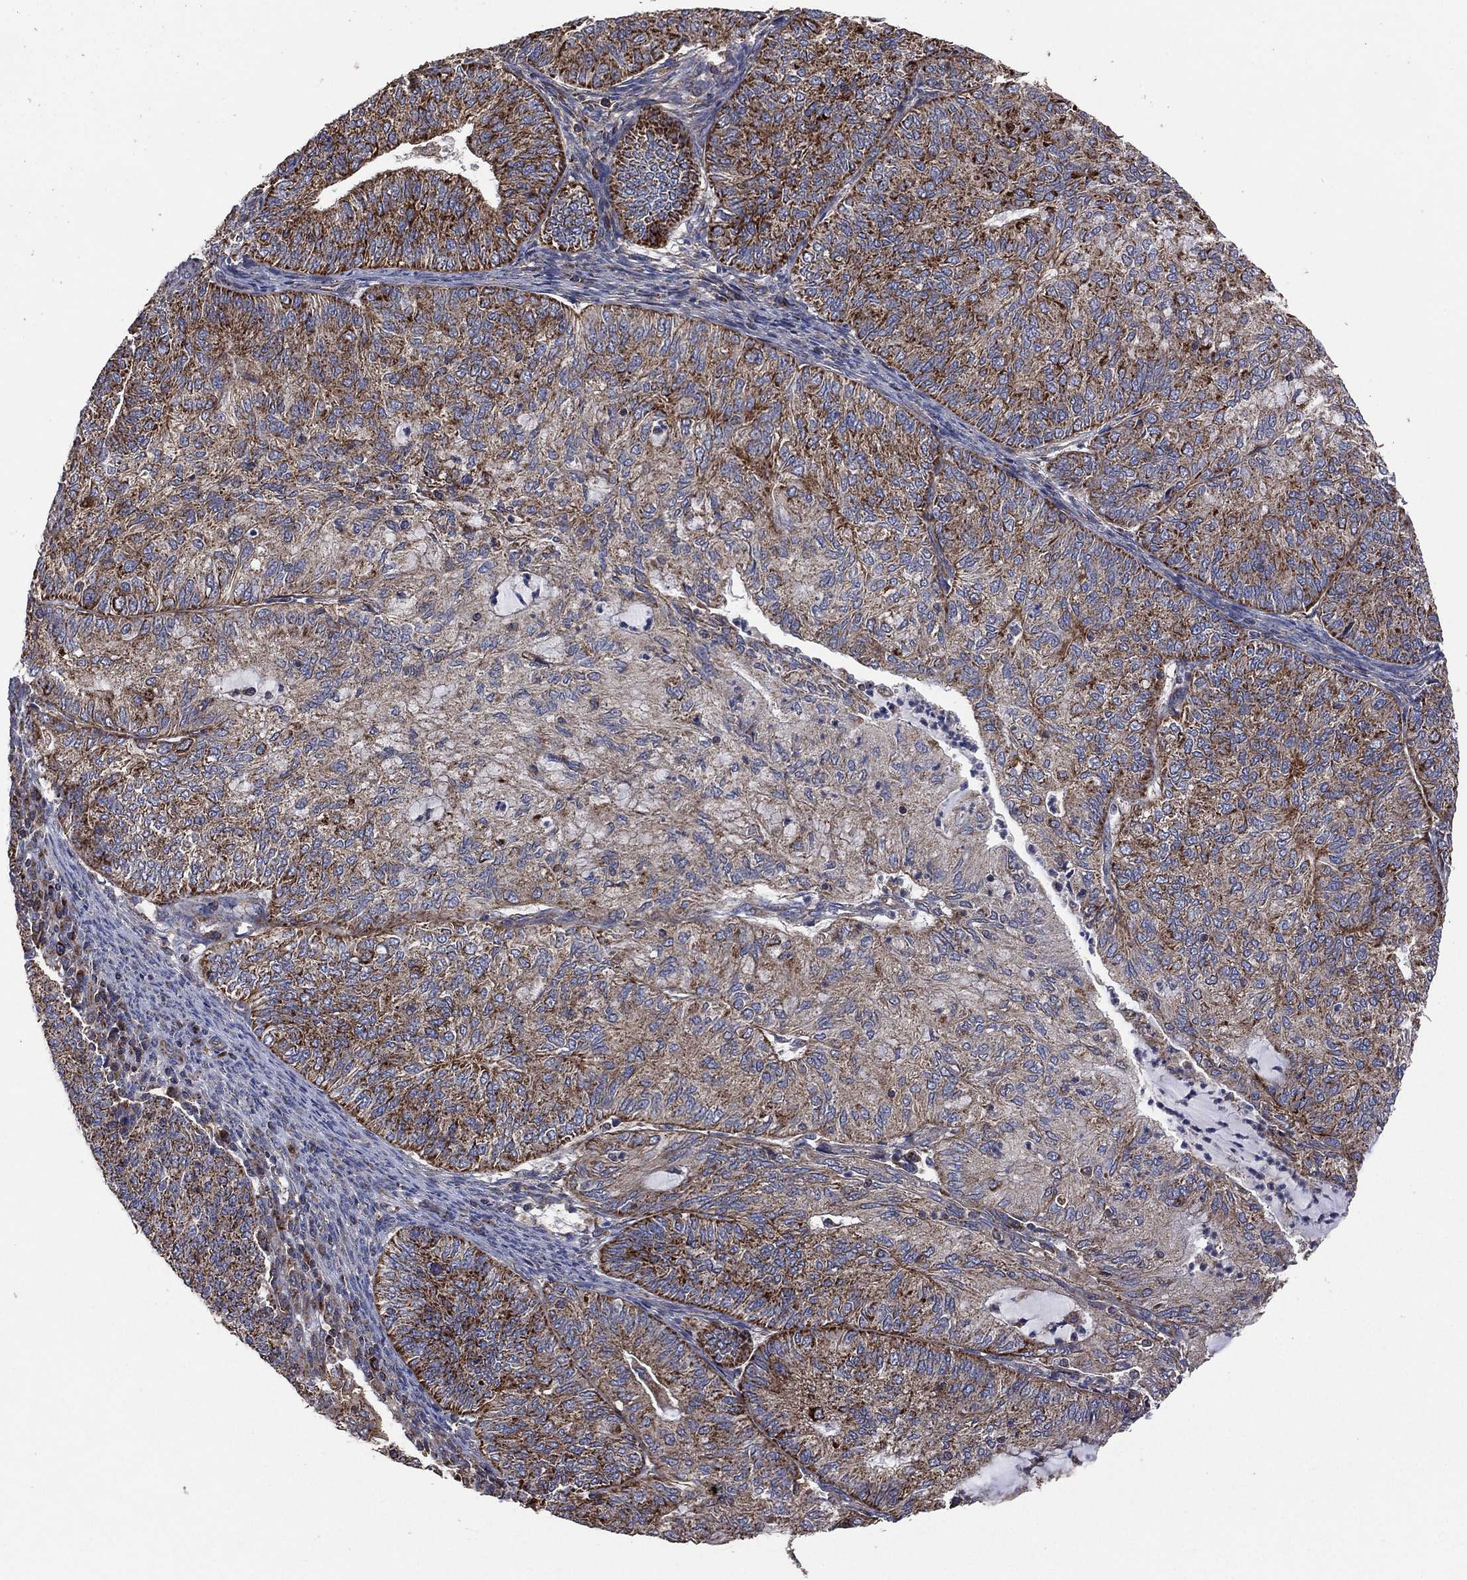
{"staining": {"intensity": "strong", "quantity": "<25%", "location": "cytoplasmic/membranous"}, "tissue": "endometrial cancer", "cell_type": "Tumor cells", "image_type": "cancer", "snomed": [{"axis": "morphology", "description": "Adenocarcinoma, NOS"}, {"axis": "topography", "description": "Endometrium"}], "caption": "Endometrial adenocarcinoma stained with a brown dye shows strong cytoplasmic/membranous positive positivity in approximately <25% of tumor cells.", "gene": "LIMD1", "patient": {"sex": "female", "age": 82}}